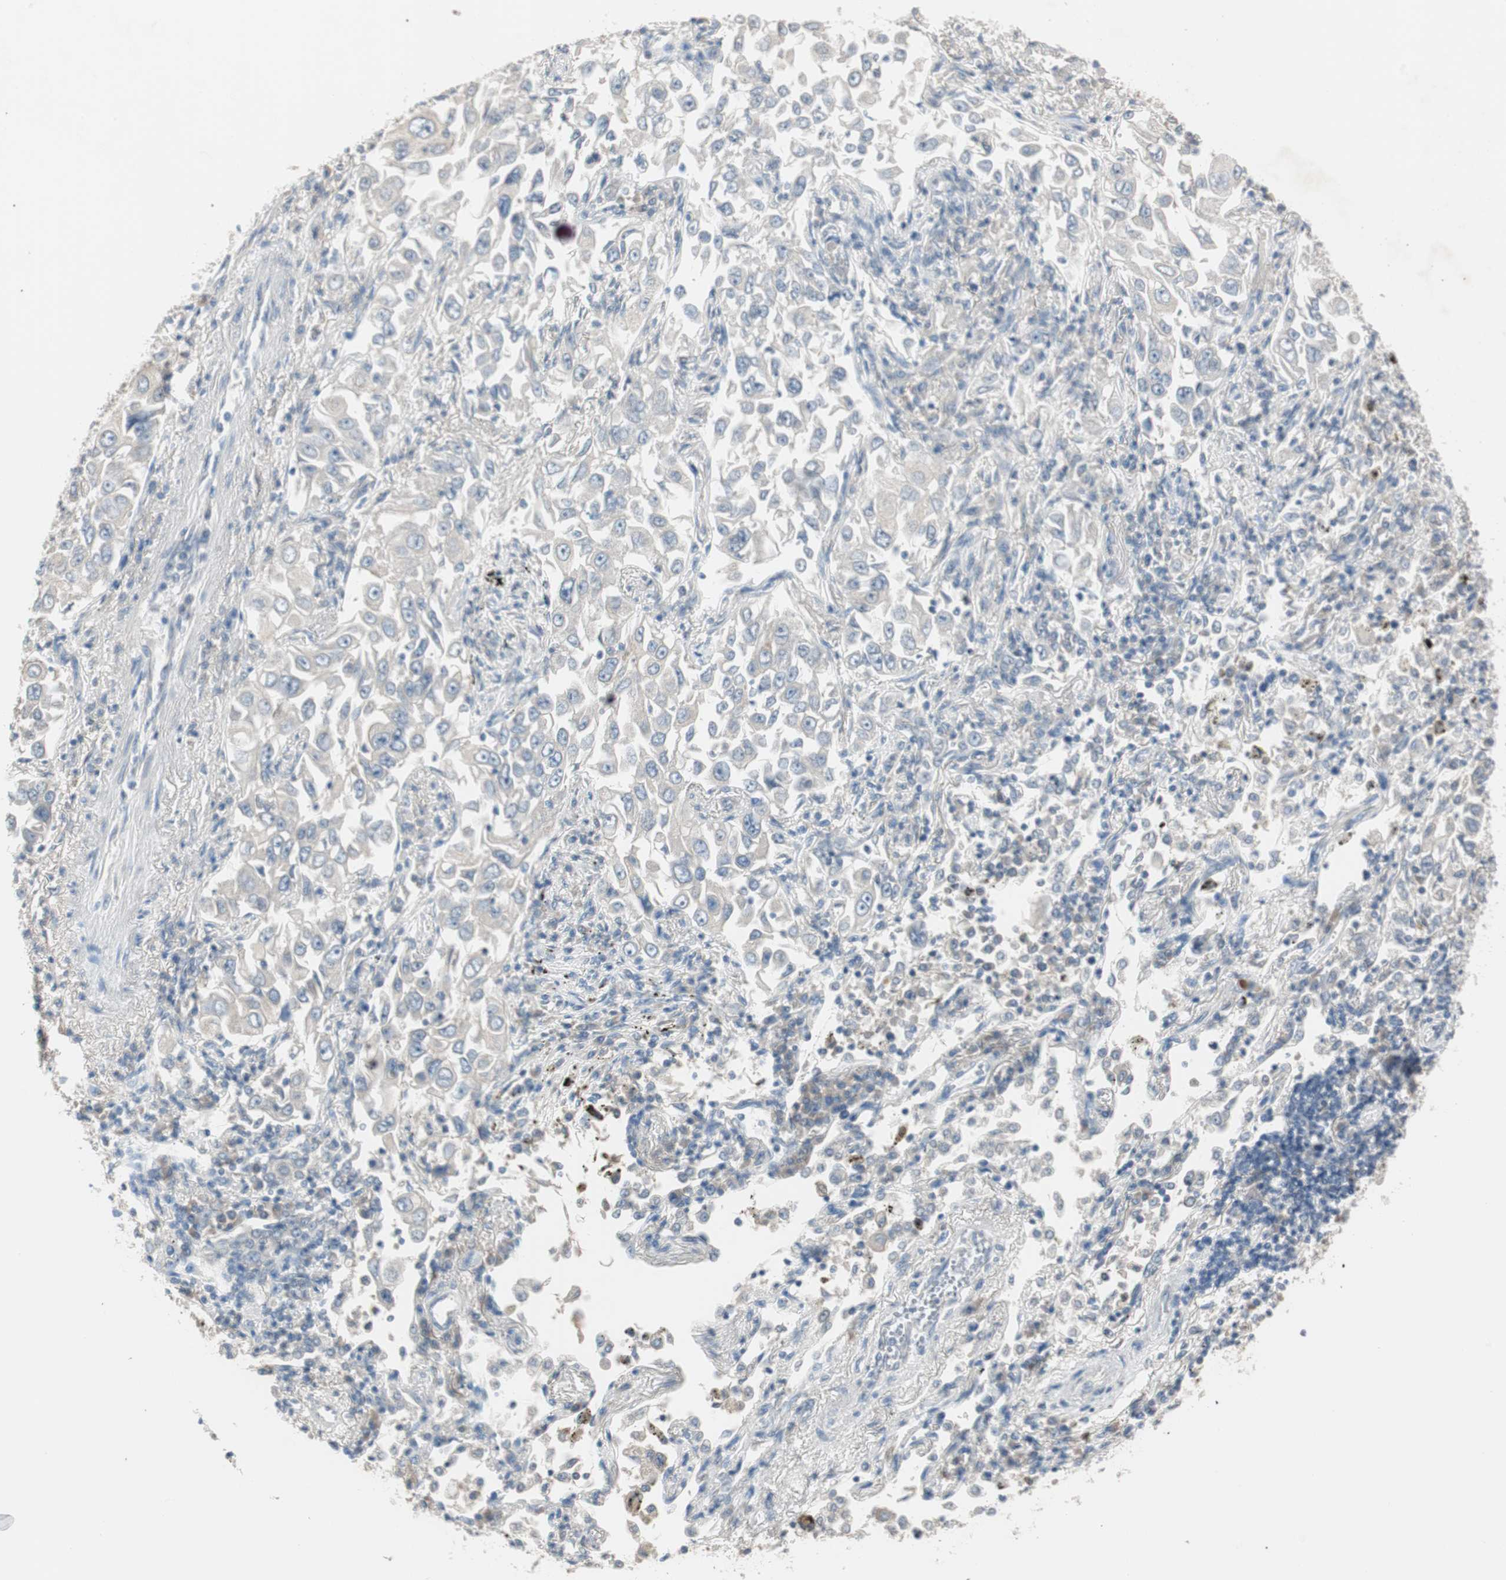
{"staining": {"intensity": "negative", "quantity": "none", "location": "none"}, "tissue": "lung cancer", "cell_type": "Tumor cells", "image_type": "cancer", "snomed": [{"axis": "morphology", "description": "Adenocarcinoma, NOS"}, {"axis": "topography", "description": "Lung"}], "caption": "Lung cancer was stained to show a protein in brown. There is no significant expression in tumor cells.", "gene": "KHK", "patient": {"sex": "male", "age": 84}}